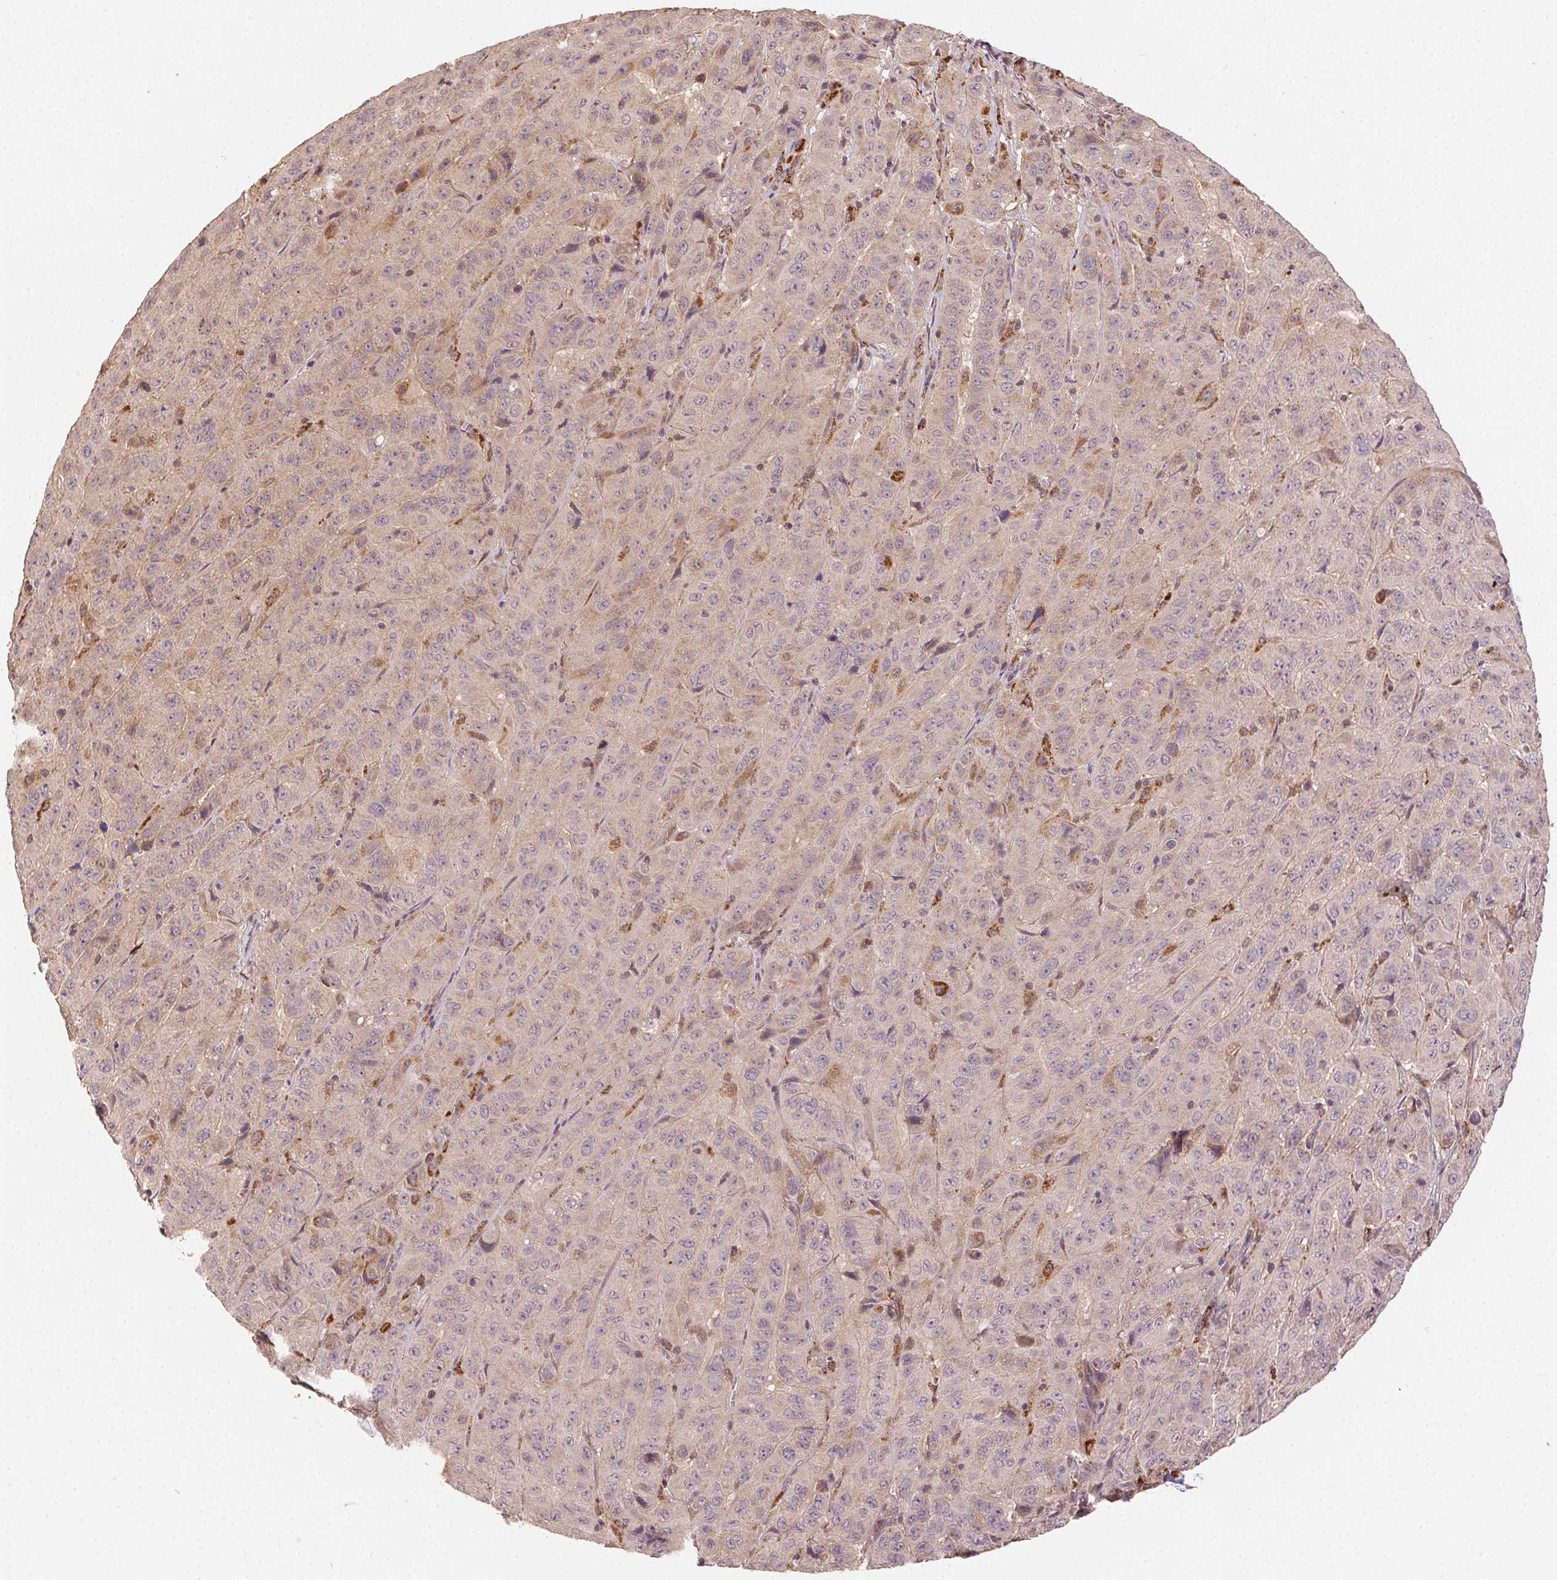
{"staining": {"intensity": "weak", "quantity": ">75%", "location": "cytoplasmic/membranous"}, "tissue": "pancreatic cancer", "cell_type": "Tumor cells", "image_type": "cancer", "snomed": [{"axis": "morphology", "description": "Adenocarcinoma, NOS"}, {"axis": "topography", "description": "Pancreas"}], "caption": "A low amount of weak cytoplasmic/membranous positivity is present in approximately >75% of tumor cells in pancreatic adenocarcinoma tissue.", "gene": "KLHL15", "patient": {"sex": "male", "age": 63}}